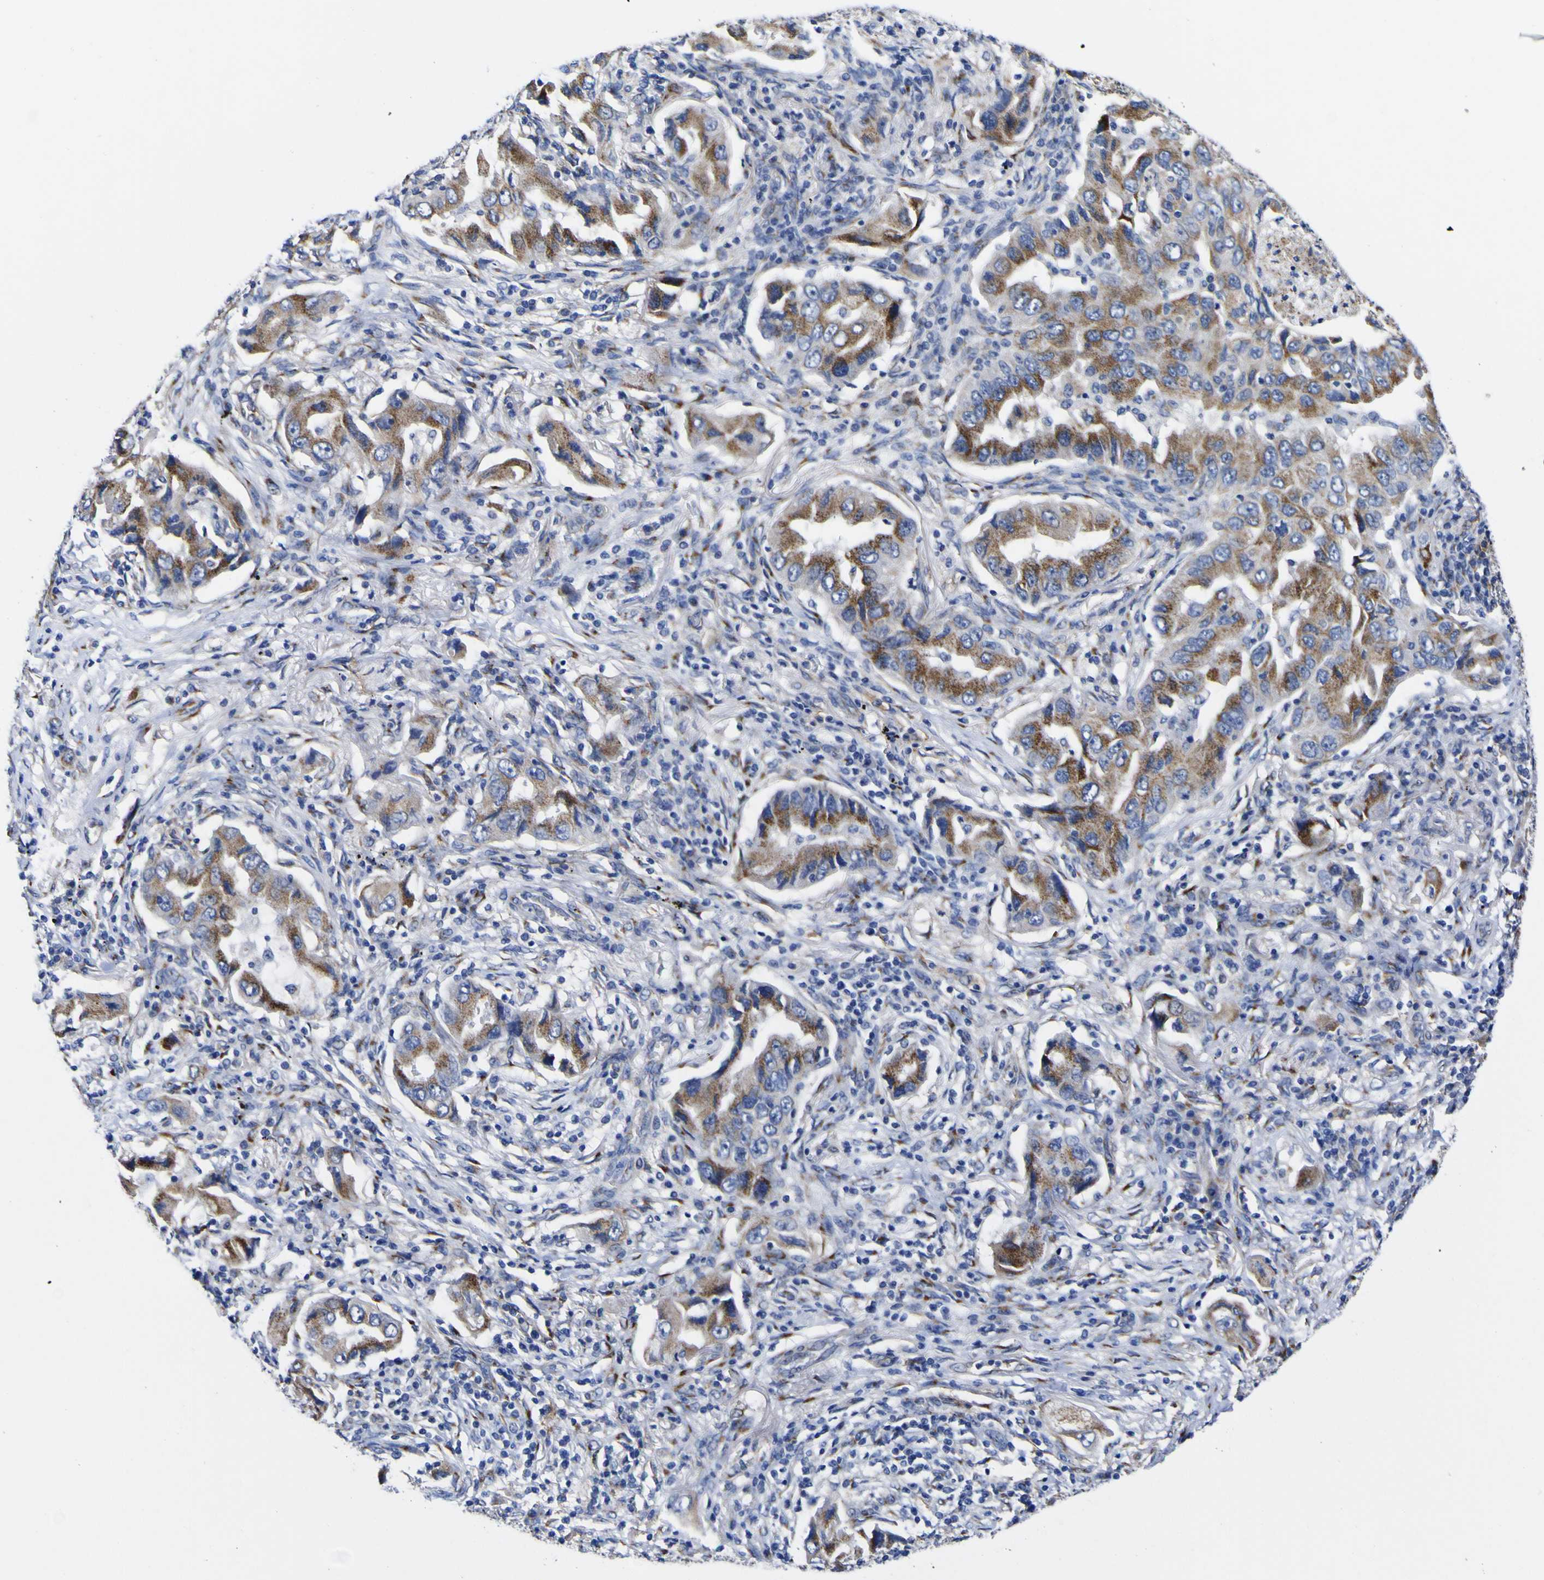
{"staining": {"intensity": "moderate", "quantity": ">75%", "location": "cytoplasmic/membranous"}, "tissue": "lung cancer", "cell_type": "Tumor cells", "image_type": "cancer", "snomed": [{"axis": "morphology", "description": "Adenocarcinoma, NOS"}, {"axis": "topography", "description": "Lung"}], "caption": "Immunohistochemistry (DAB (3,3'-diaminobenzidine)) staining of lung adenocarcinoma reveals moderate cytoplasmic/membranous protein positivity in about >75% of tumor cells. The staining is performed using DAB (3,3'-diaminobenzidine) brown chromogen to label protein expression. The nuclei are counter-stained blue using hematoxylin.", "gene": "GOLM1", "patient": {"sex": "female", "age": 65}}